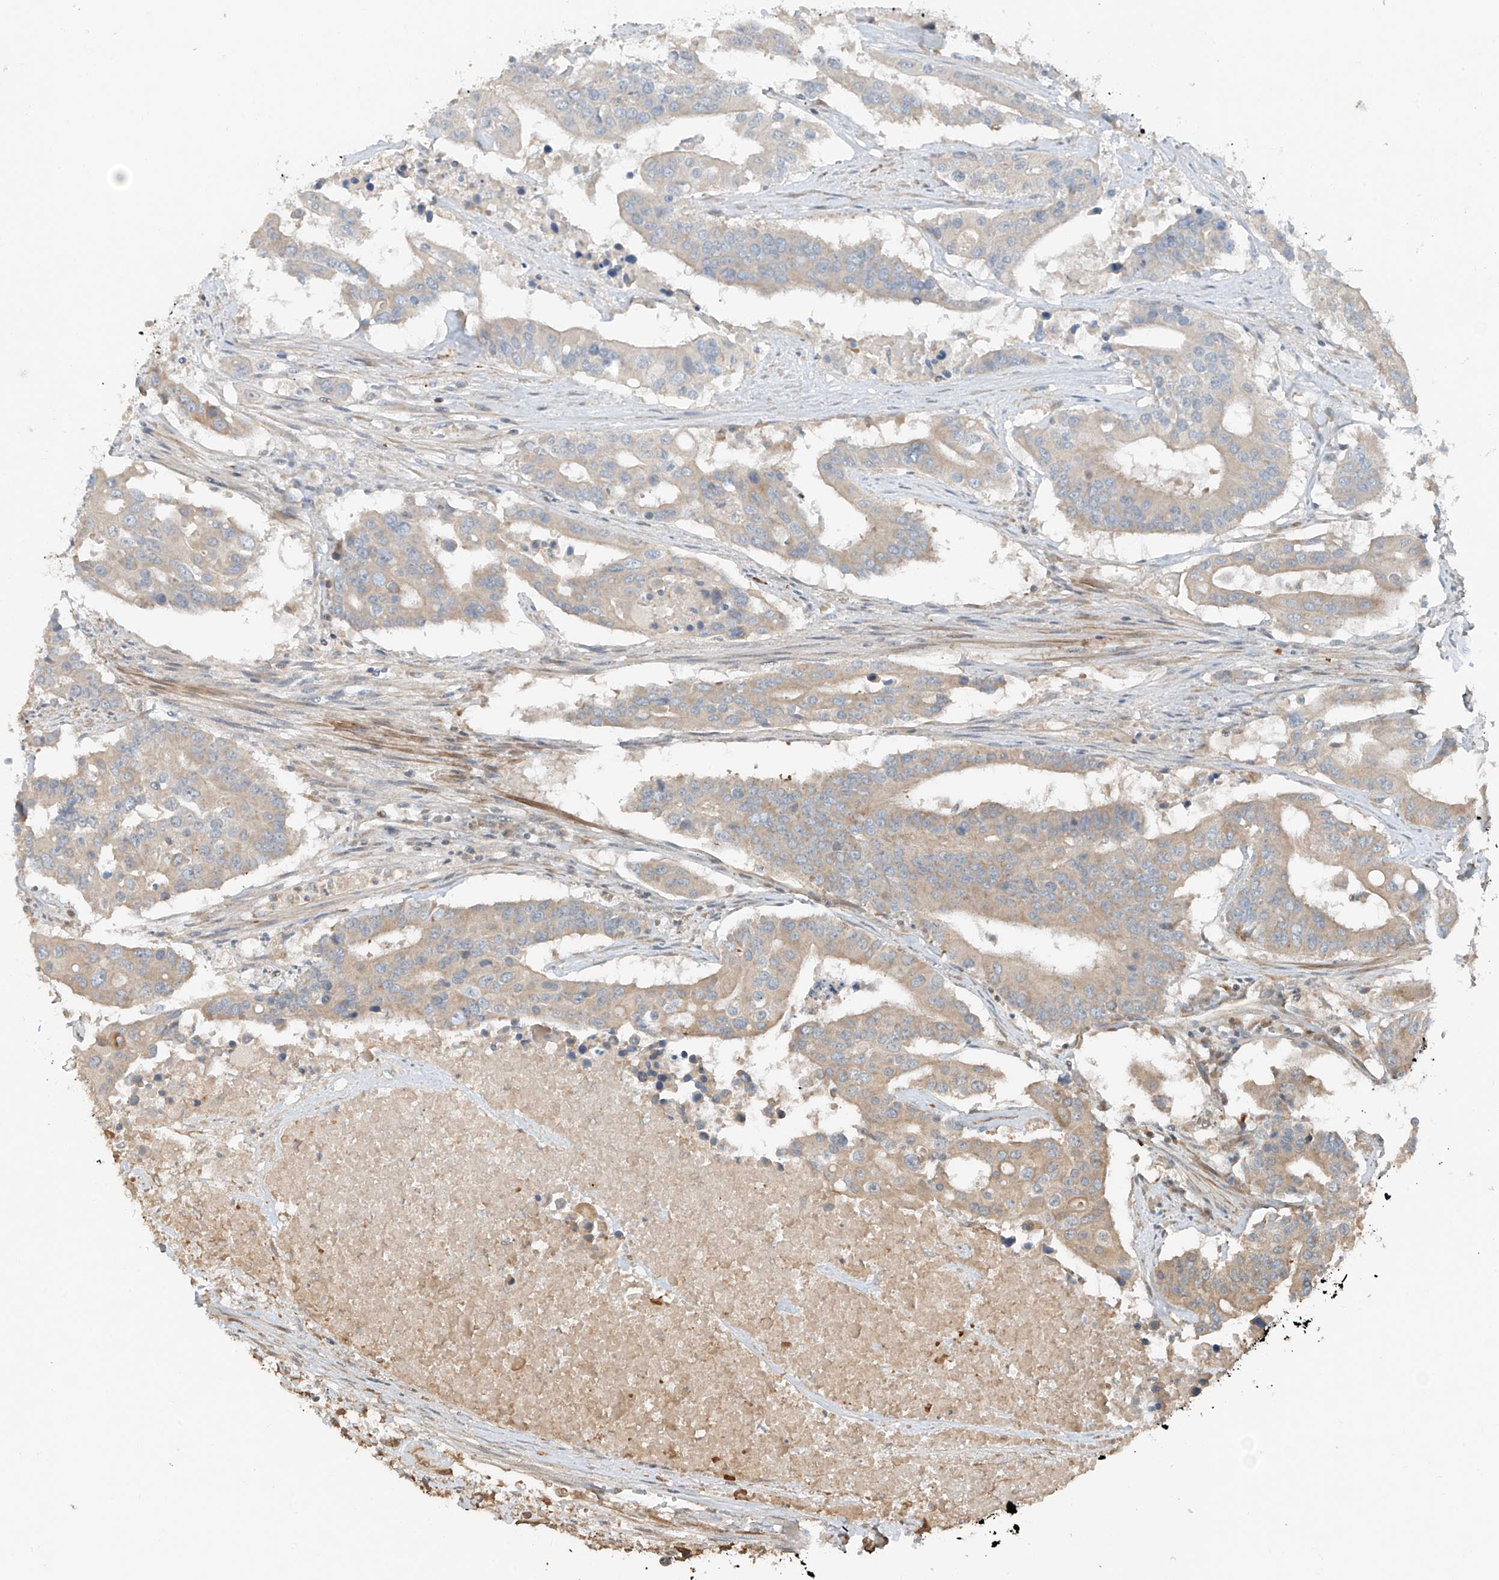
{"staining": {"intensity": "weak", "quantity": ">75%", "location": "cytoplasmic/membranous"}, "tissue": "colorectal cancer", "cell_type": "Tumor cells", "image_type": "cancer", "snomed": [{"axis": "morphology", "description": "Adenocarcinoma, NOS"}, {"axis": "topography", "description": "Colon"}], "caption": "About >75% of tumor cells in colorectal cancer (adenocarcinoma) show weak cytoplasmic/membranous protein positivity as visualized by brown immunohistochemical staining.", "gene": "ANKZF1", "patient": {"sex": "male", "age": 77}}